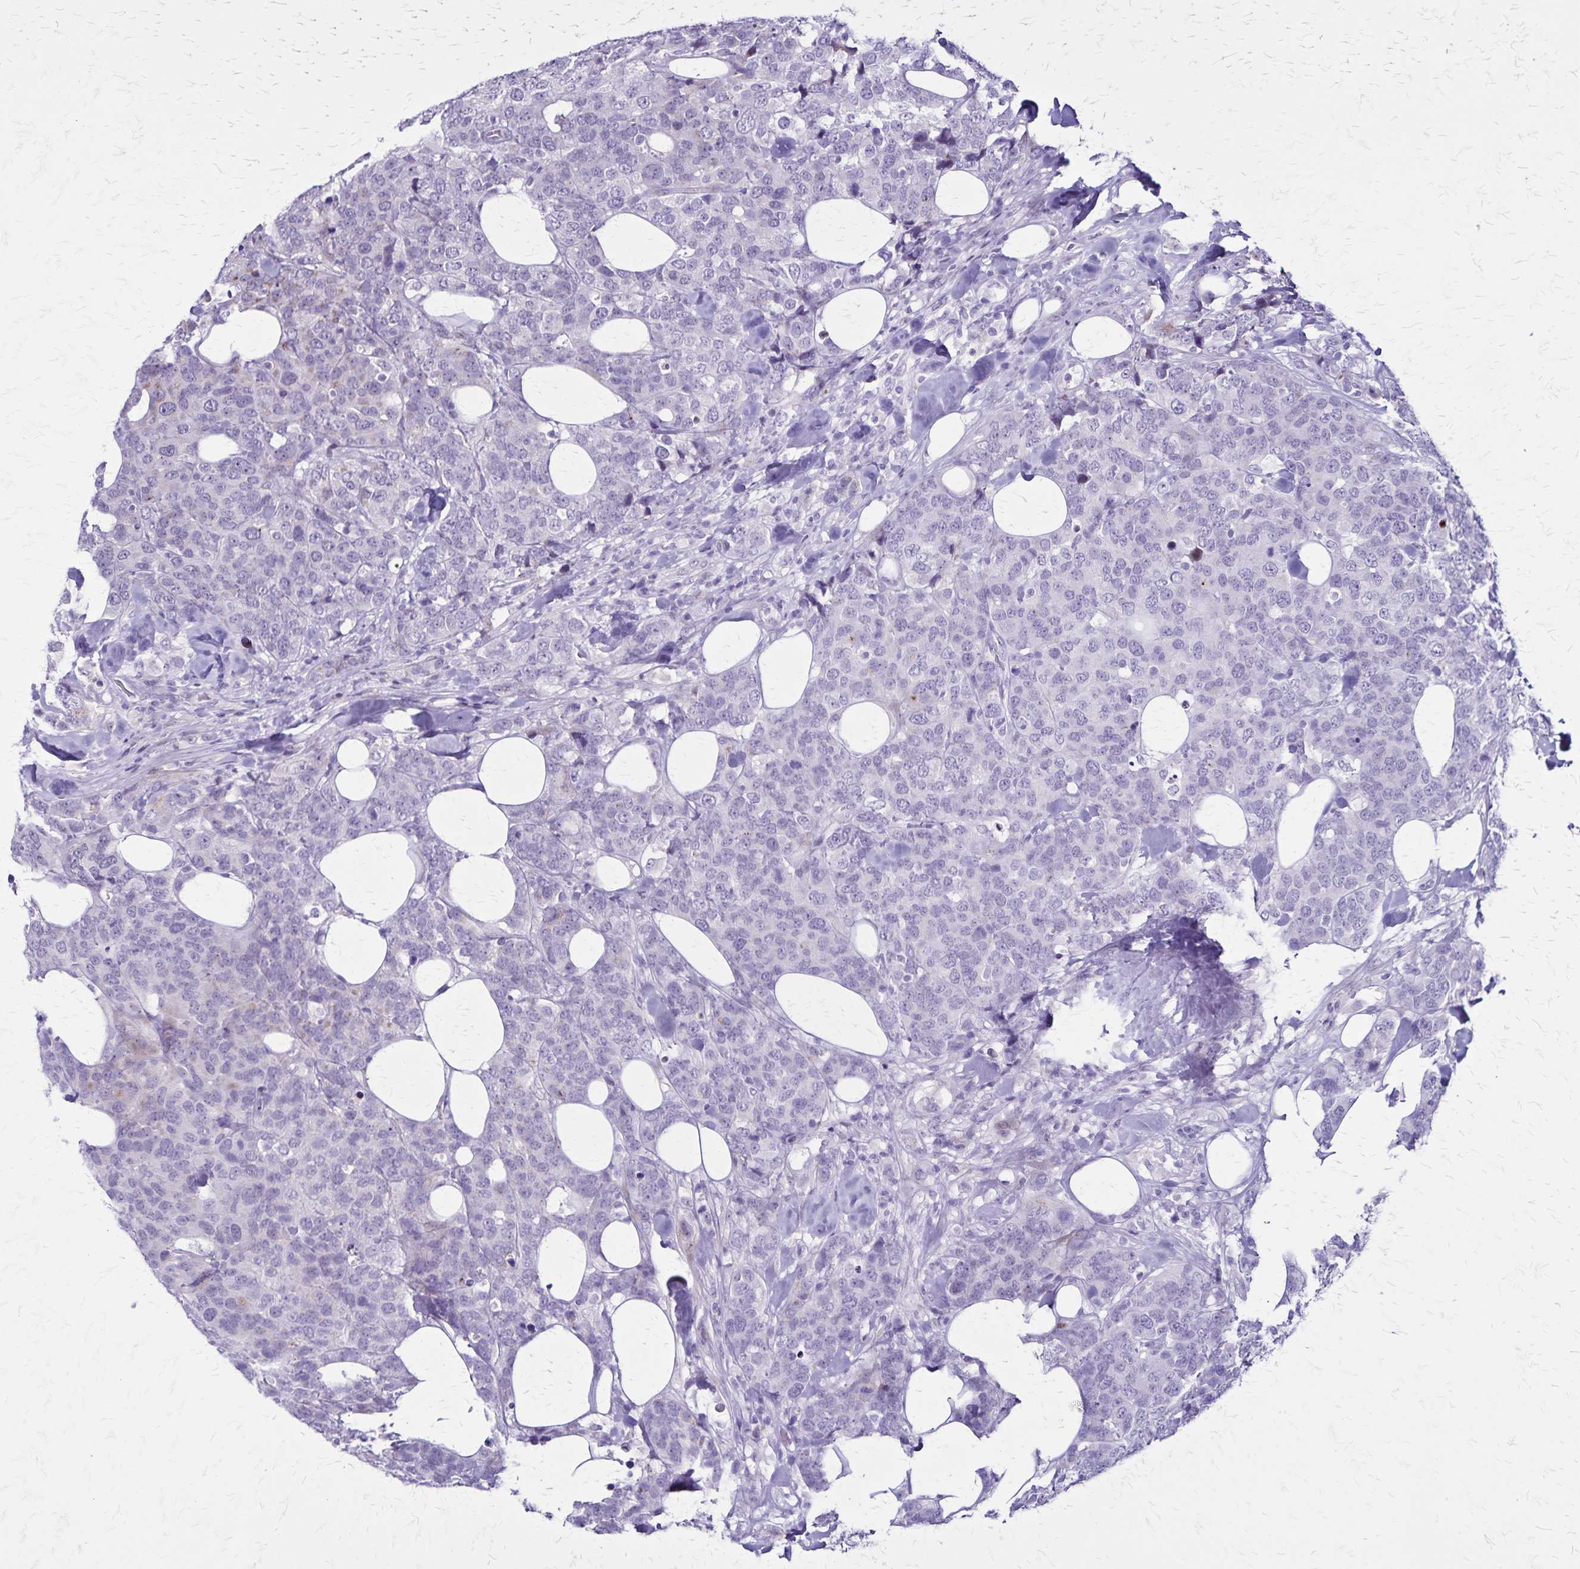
{"staining": {"intensity": "negative", "quantity": "none", "location": "none"}, "tissue": "breast cancer", "cell_type": "Tumor cells", "image_type": "cancer", "snomed": [{"axis": "morphology", "description": "Lobular carcinoma"}, {"axis": "topography", "description": "Breast"}], "caption": "Photomicrograph shows no significant protein positivity in tumor cells of lobular carcinoma (breast). (Immunohistochemistry, brightfield microscopy, high magnification).", "gene": "OR51B5", "patient": {"sex": "female", "age": 59}}